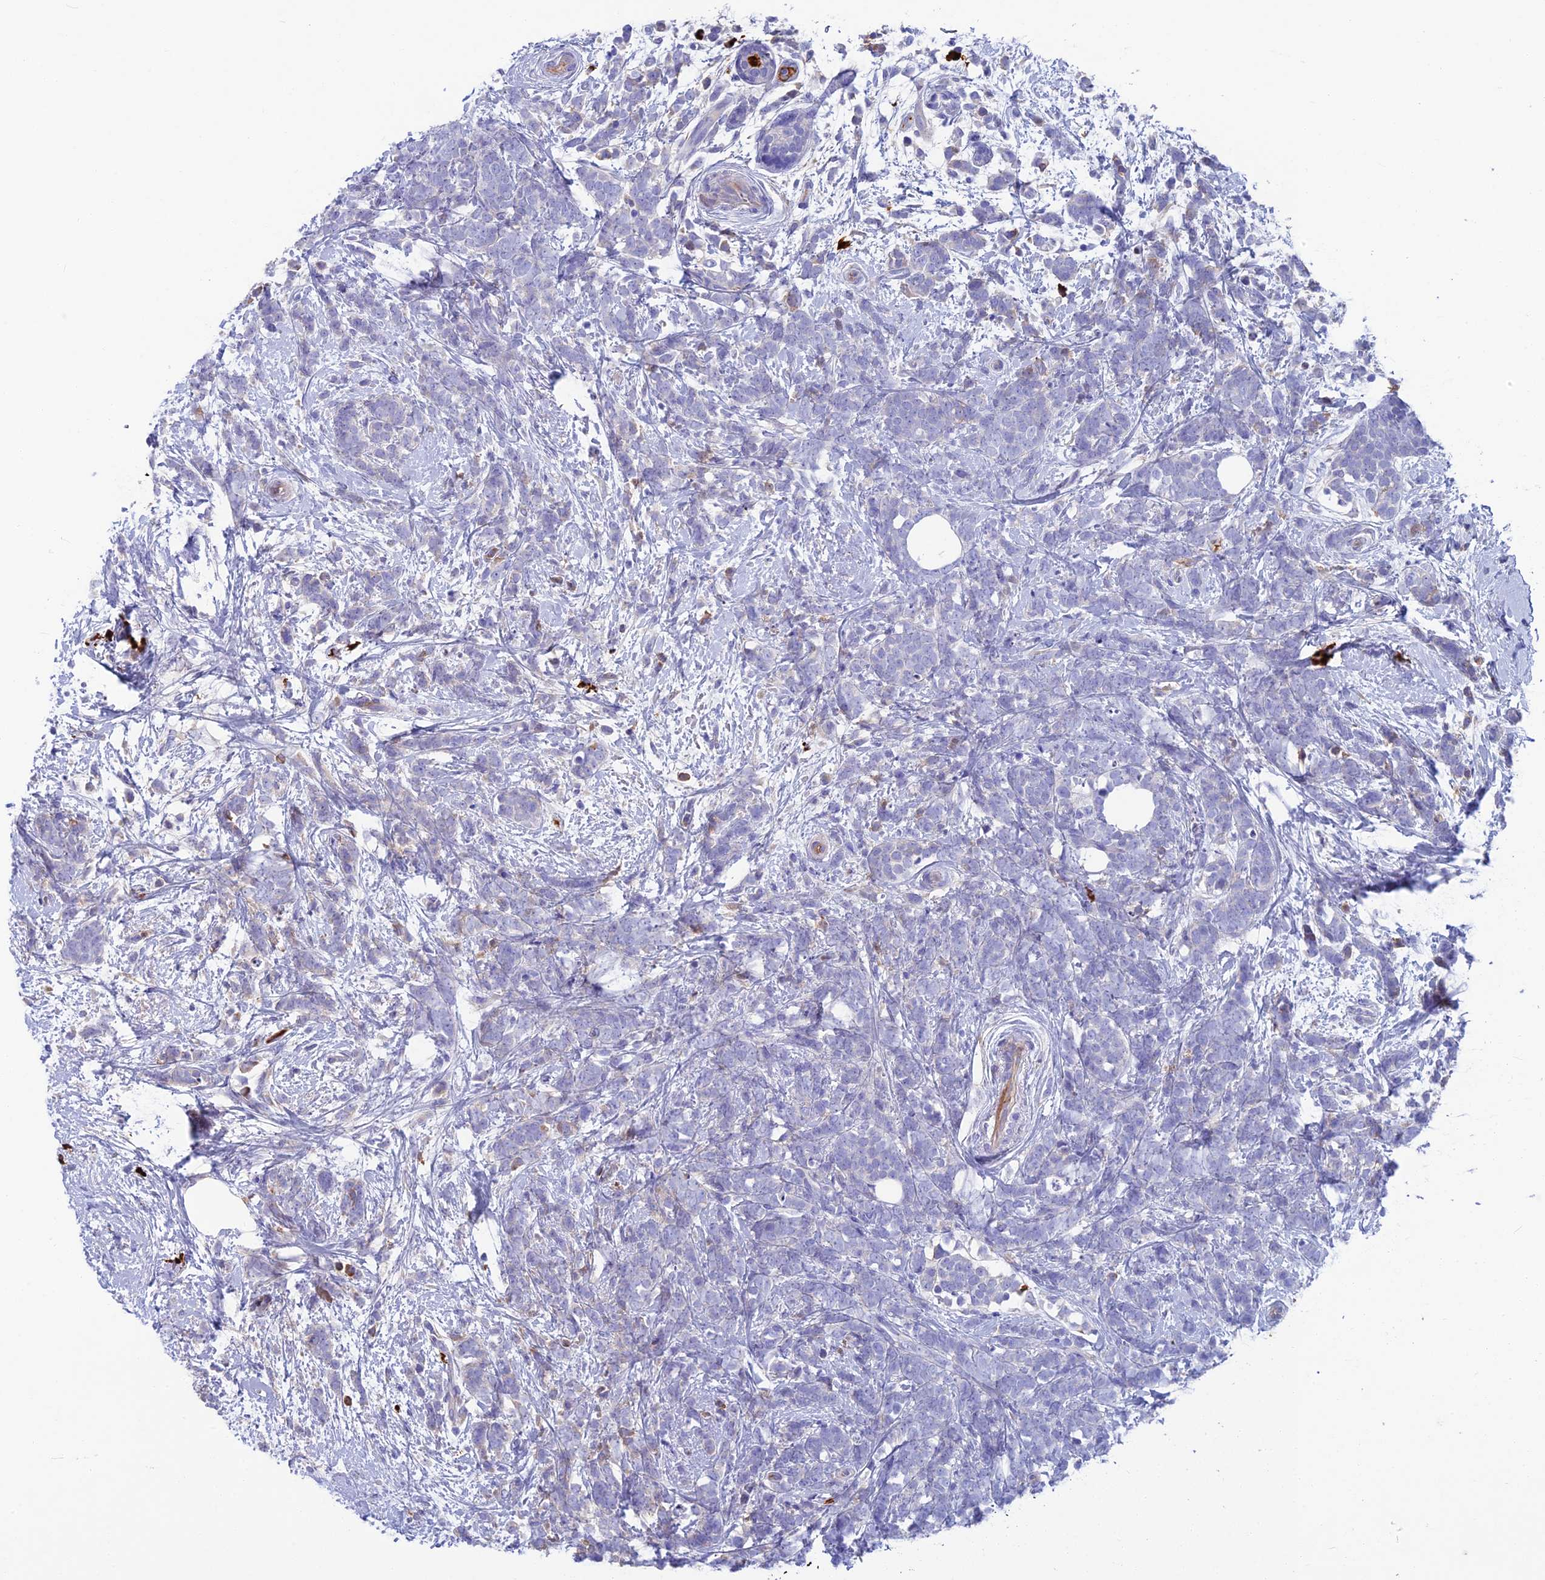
{"staining": {"intensity": "negative", "quantity": "none", "location": "none"}, "tissue": "breast cancer", "cell_type": "Tumor cells", "image_type": "cancer", "snomed": [{"axis": "morphology", "description": "Lobular carcinoma"}, {"axis": "topography", "description": "Breast"}], "caption": "Protein analysis of lobular carcinoma (breast) demonstrates no significant expression in tumor cells.", "gene": "SNAP91", "patient": {"sex": "female", "age": 58}}